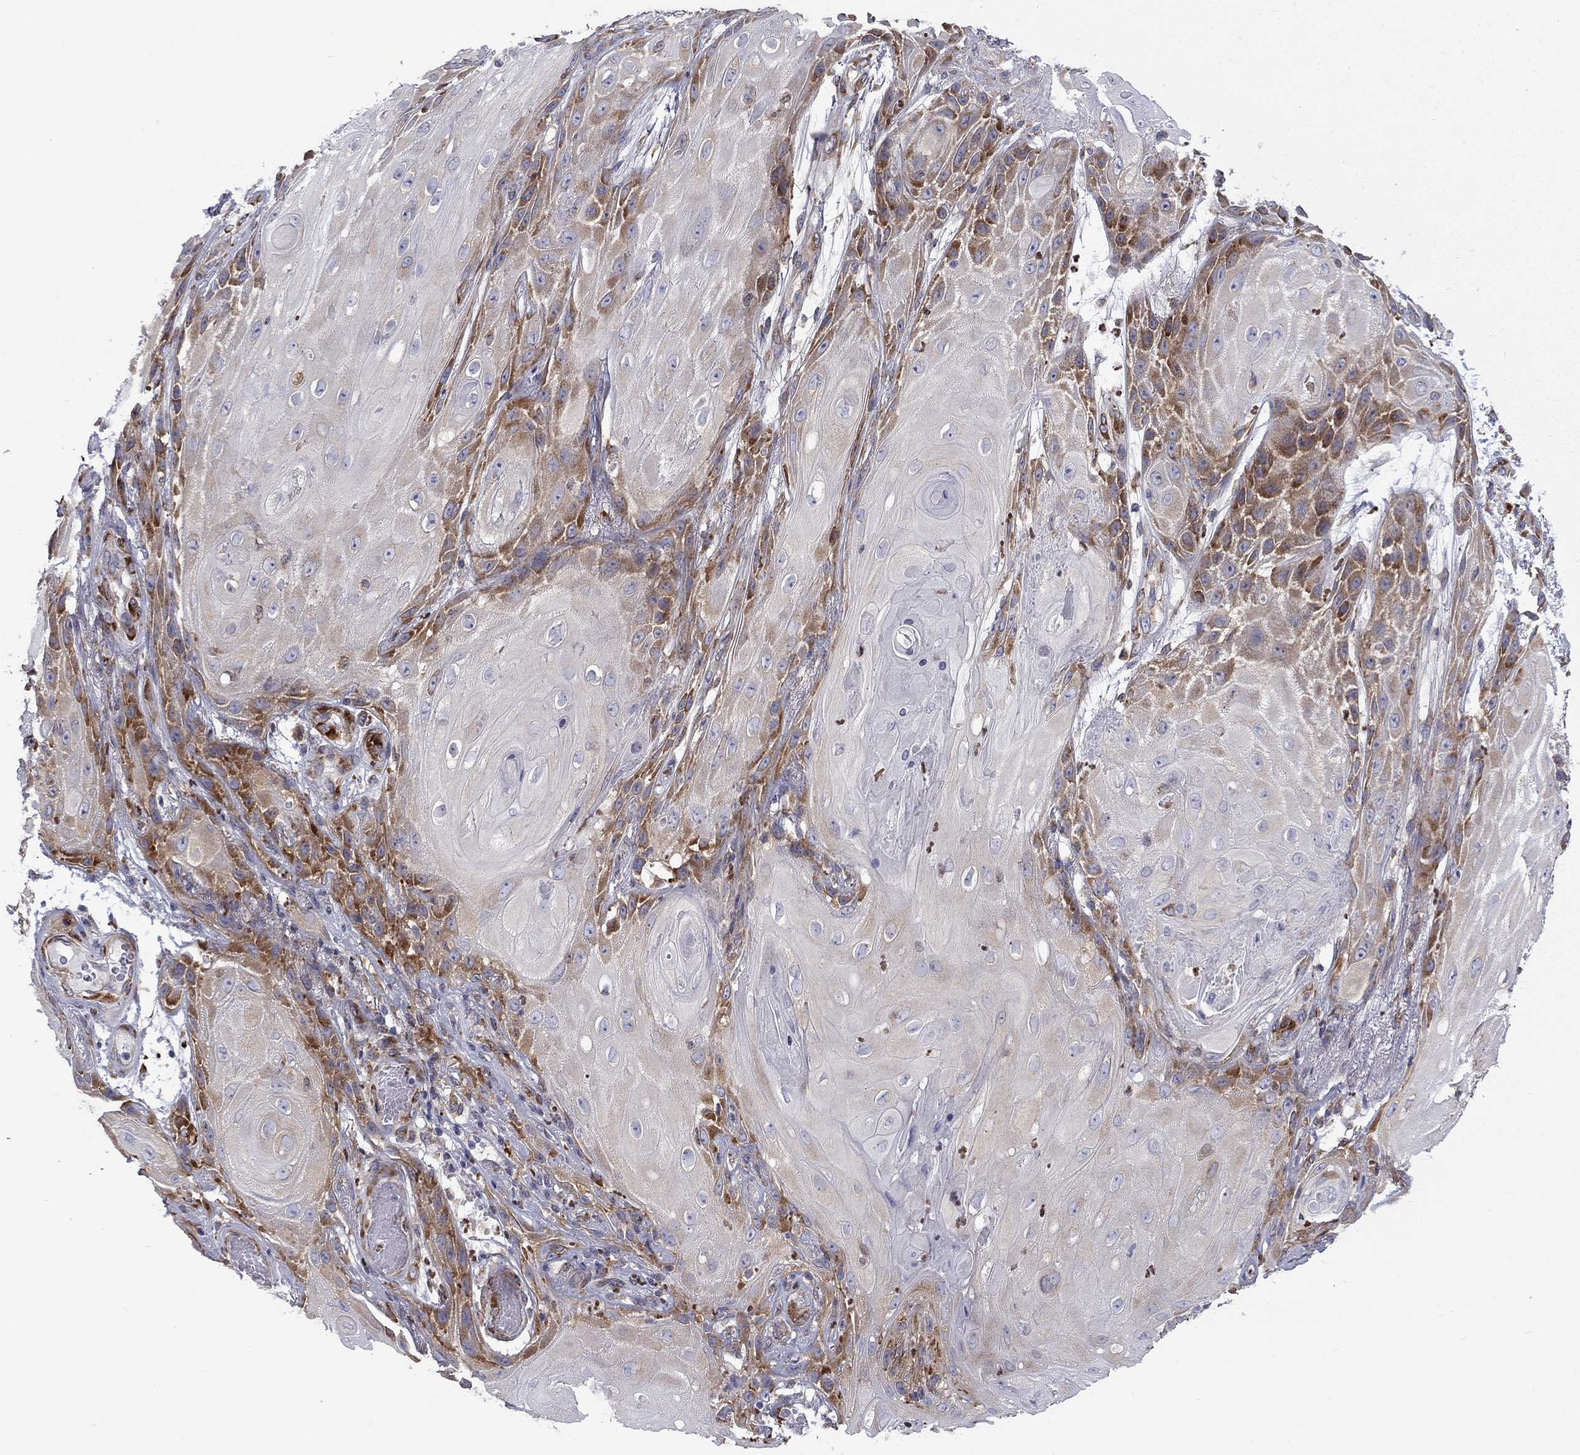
{"staining": {"intensity": "moderate", "quantity": ">75%", "location": "cytoplasmic/membranous"}, "tissue": "skin cancer", "cell_type": "Tumor cells", "image_type": "cancer", "snomed": [{"axis": "morphology", "description": "Squamous cell carcinoma, NOS"}, {"axis": "topography", "description": "Skin"}], "caption": "Tumor cells demonstrate moderate cytoplasmic/membranous staining in approximately >75% of cells in skin cancer.", "gene": "PABPC4", "patient": {"sex": "male", "age": 62}}